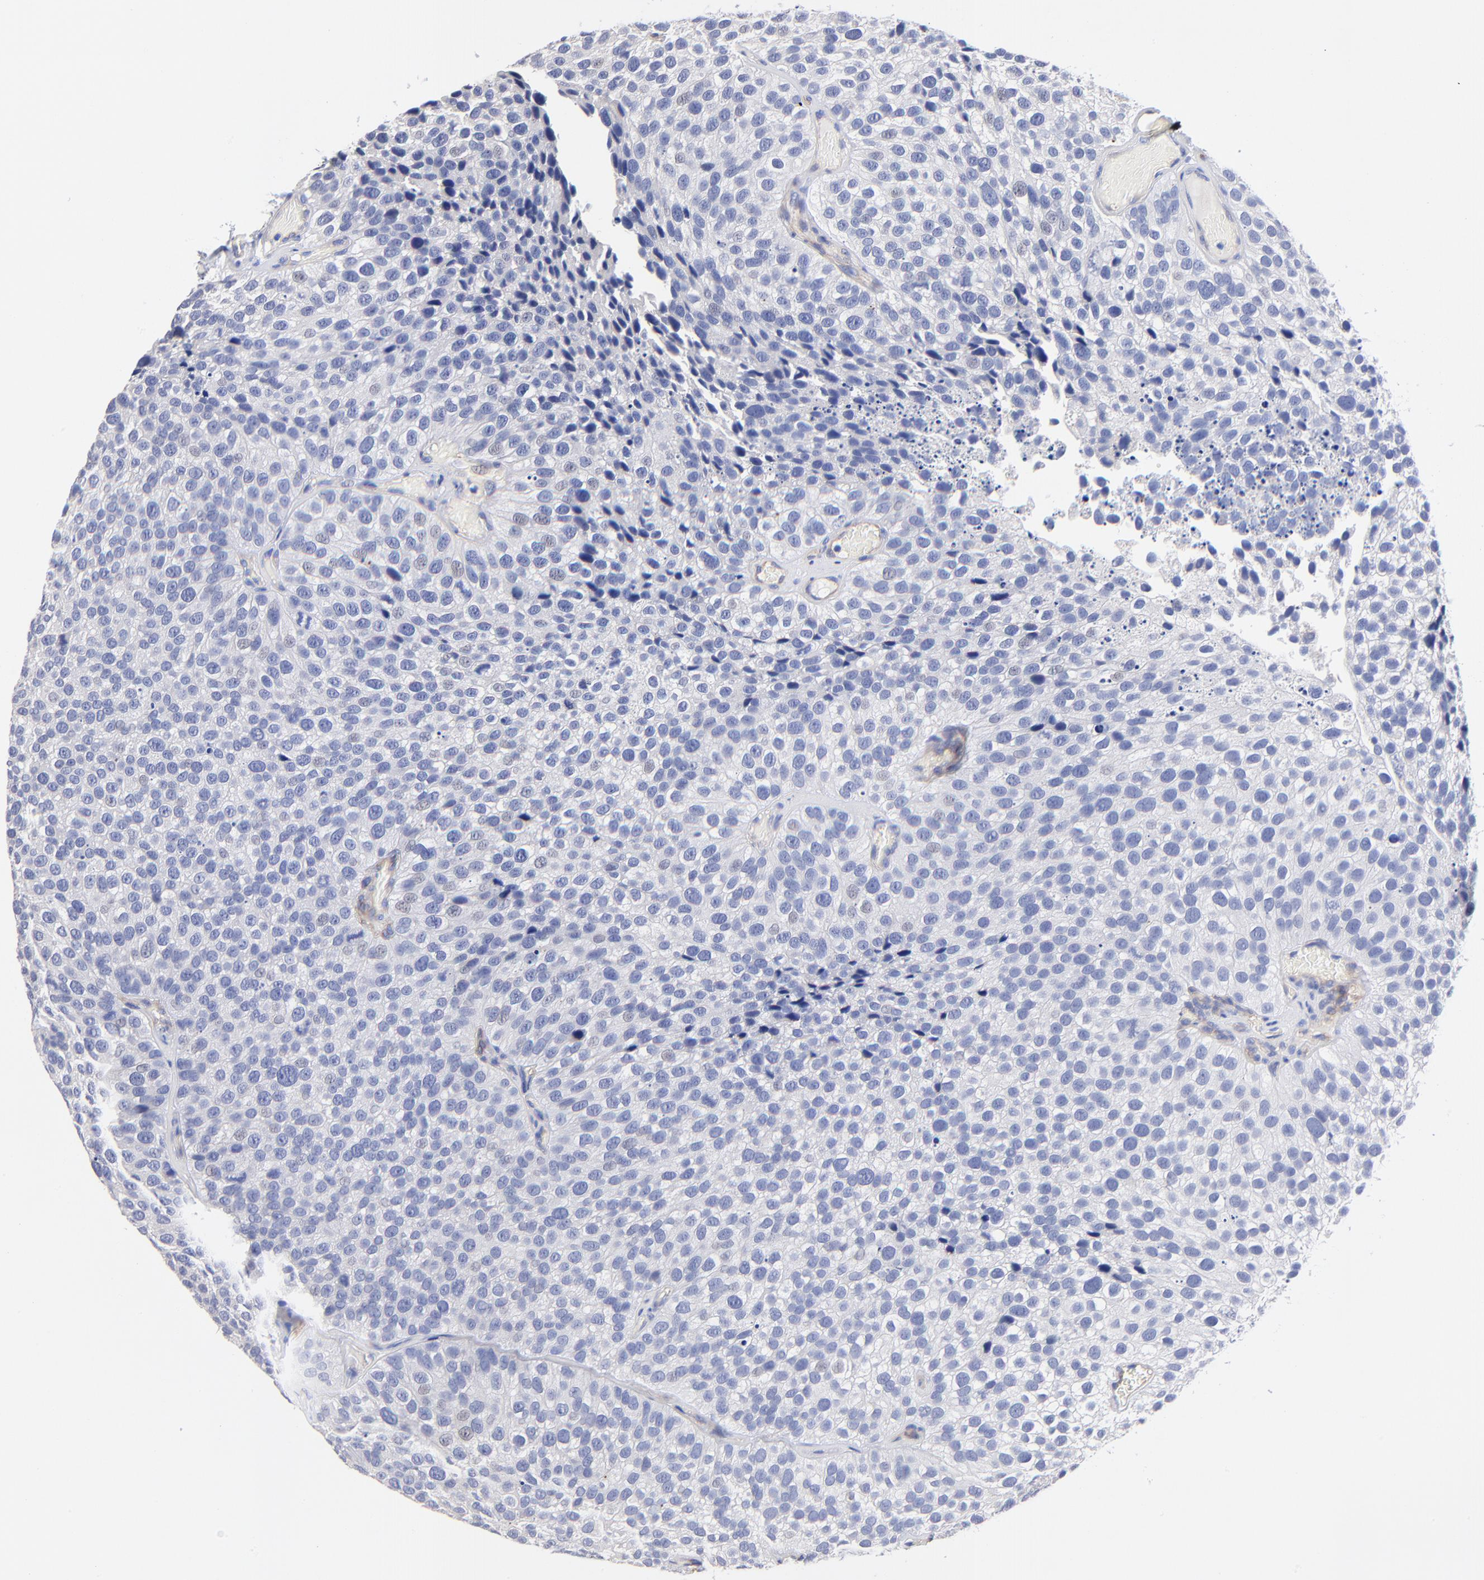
{"staining": {"intensity": "negative", "quantity": "none", "location": "none"}, "tissue": "urothelial cancer", "cell_type": "Tumor cells", "image_type": "cancer", "snomed": [{"axis": "morphology", "description": "Urothelial carcinoma, High grade"}, {"axis": "topography", "description": "Urinary bladder"}], "caption": "Human high-grade urothelial carcinoma stained for a protein using immunohistochemistry (IHC) reveals no staining in tumor cells.", "gene": "SLC44A2", "patient": {"sex": "male", "age": 72}}